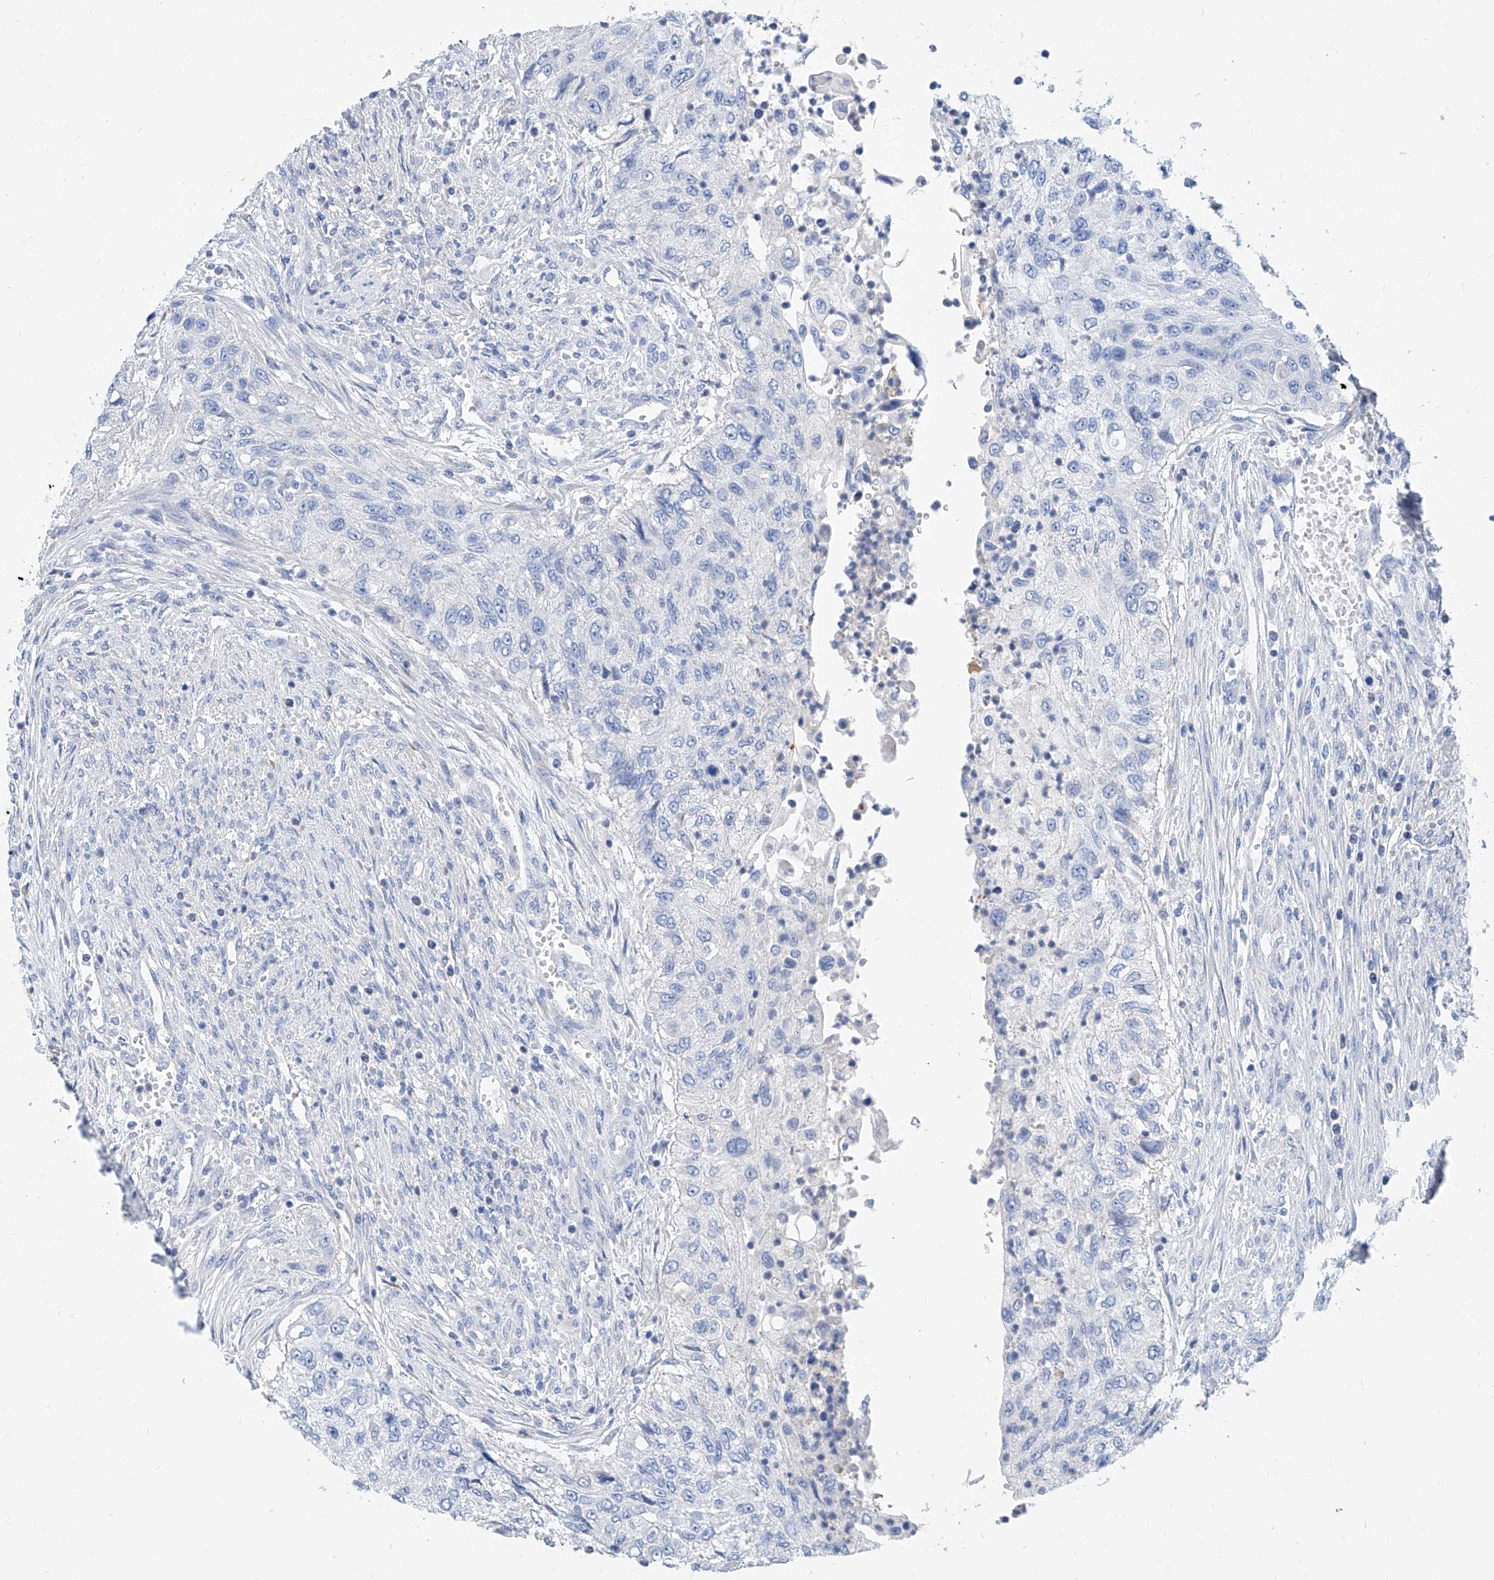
{"staining": {"intensity": "negative", "quantity": "none", "location": "none"}, "tissue": "urothelial cancer", "cell_type": "Tumor cells", "image_type": "cancer", "snomed": [{"axis": "morphology", "description": "Urothelial carcinoma, High grade"}, {"axis": "topography", "description": "Urinary bladder"}], "caption": "A photomicrograph of human urothelial carcinoma (high-grade) is negative for staining in tumor cells.", "gene": "SLC25A29", "patient": {"sex": "female", "age": 60}}